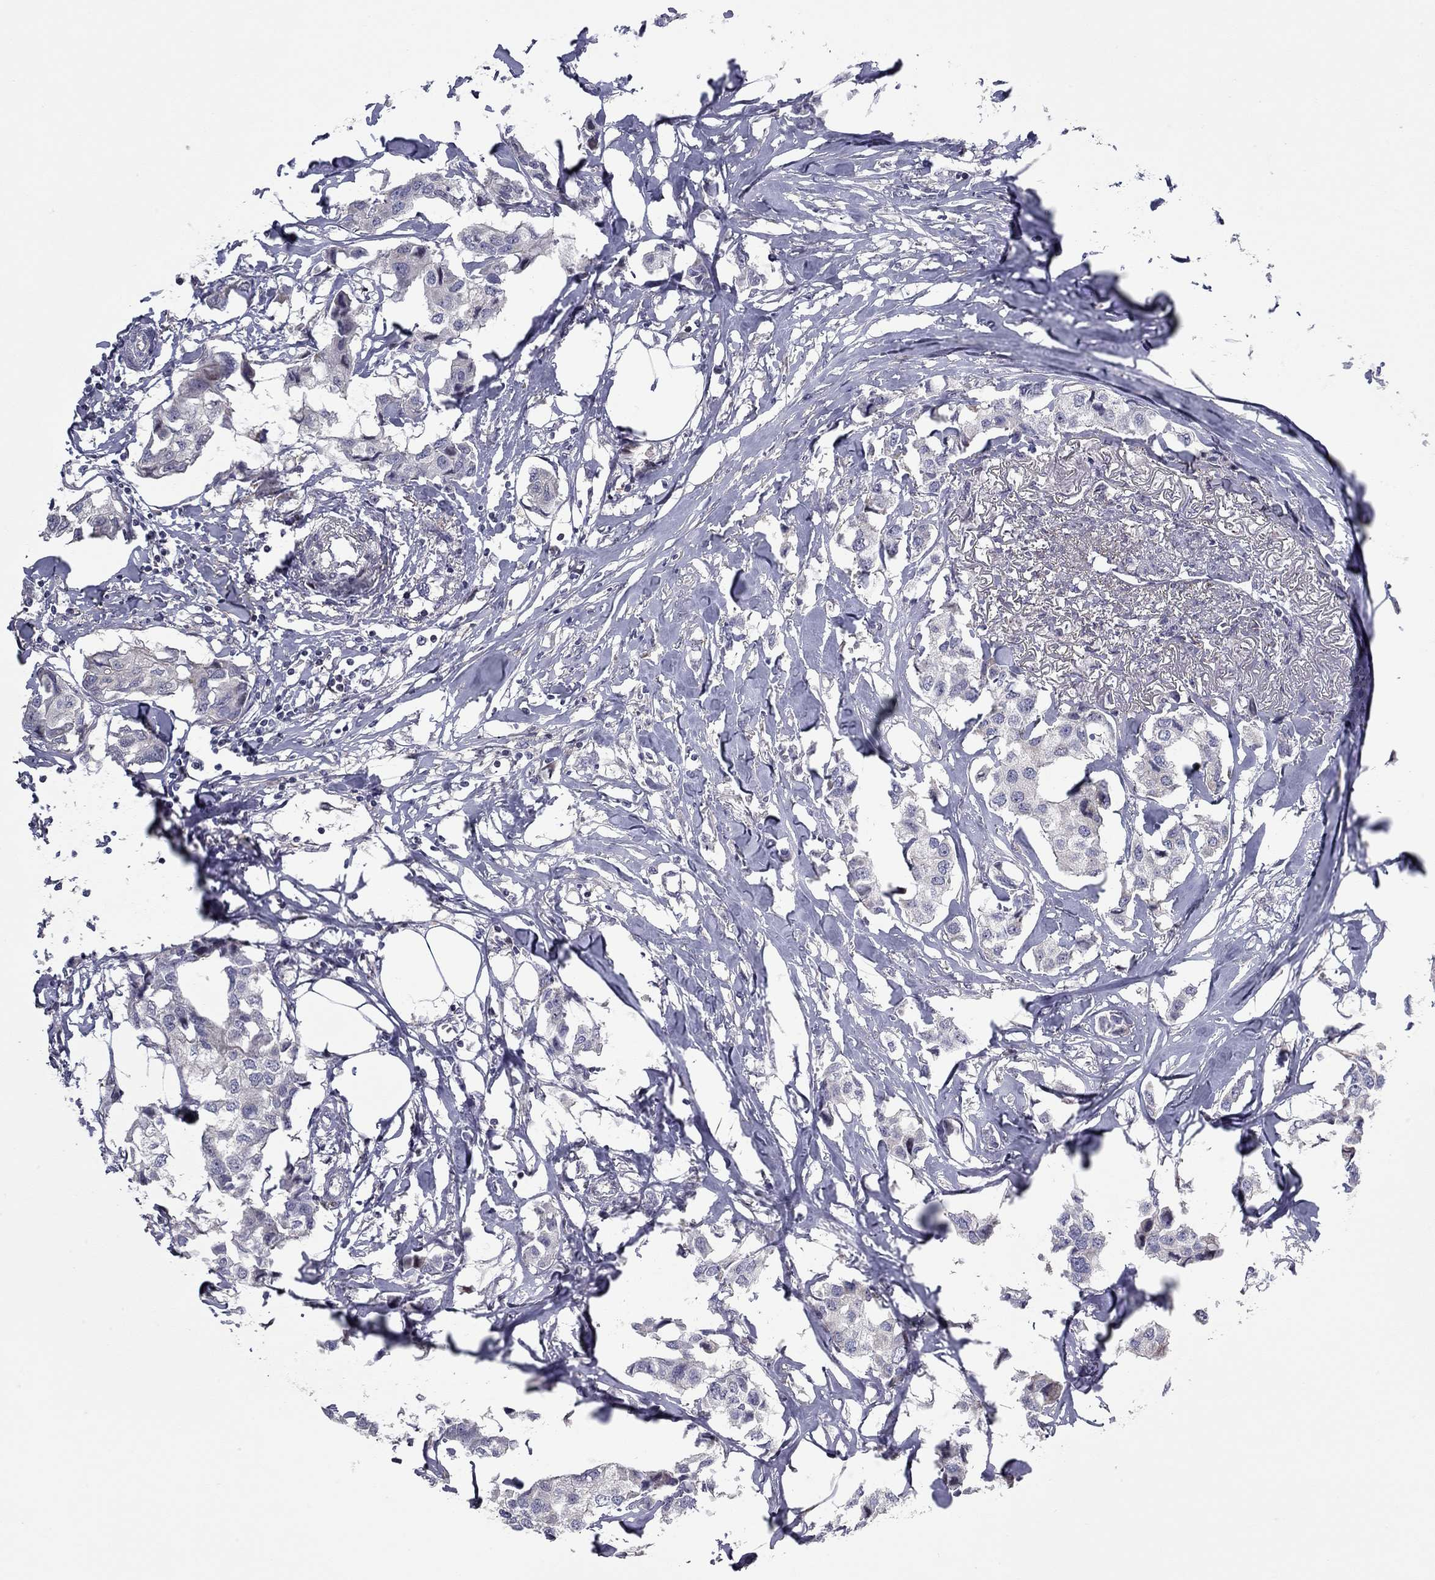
{"staining": {"intensity": "negative", "quantity": "none", "location": "none"}, "tissue": "breast cancer", "cell_type": "Tumor cells", "image_type": "cancer", "snomed": [{"axis": "morphology", "description": "Duct carcinoma"}, {"axis": "topography", "description": "Breast"}], "caption": "DAB (3,3'-diaminobenzidine) immunohistochemical staining of human invasive ductal carcinoma (breast) exhibits no significant positivity in tumor cells.", "gene": "DUSP7", "patient": {"sex": "female", "age": 80}}